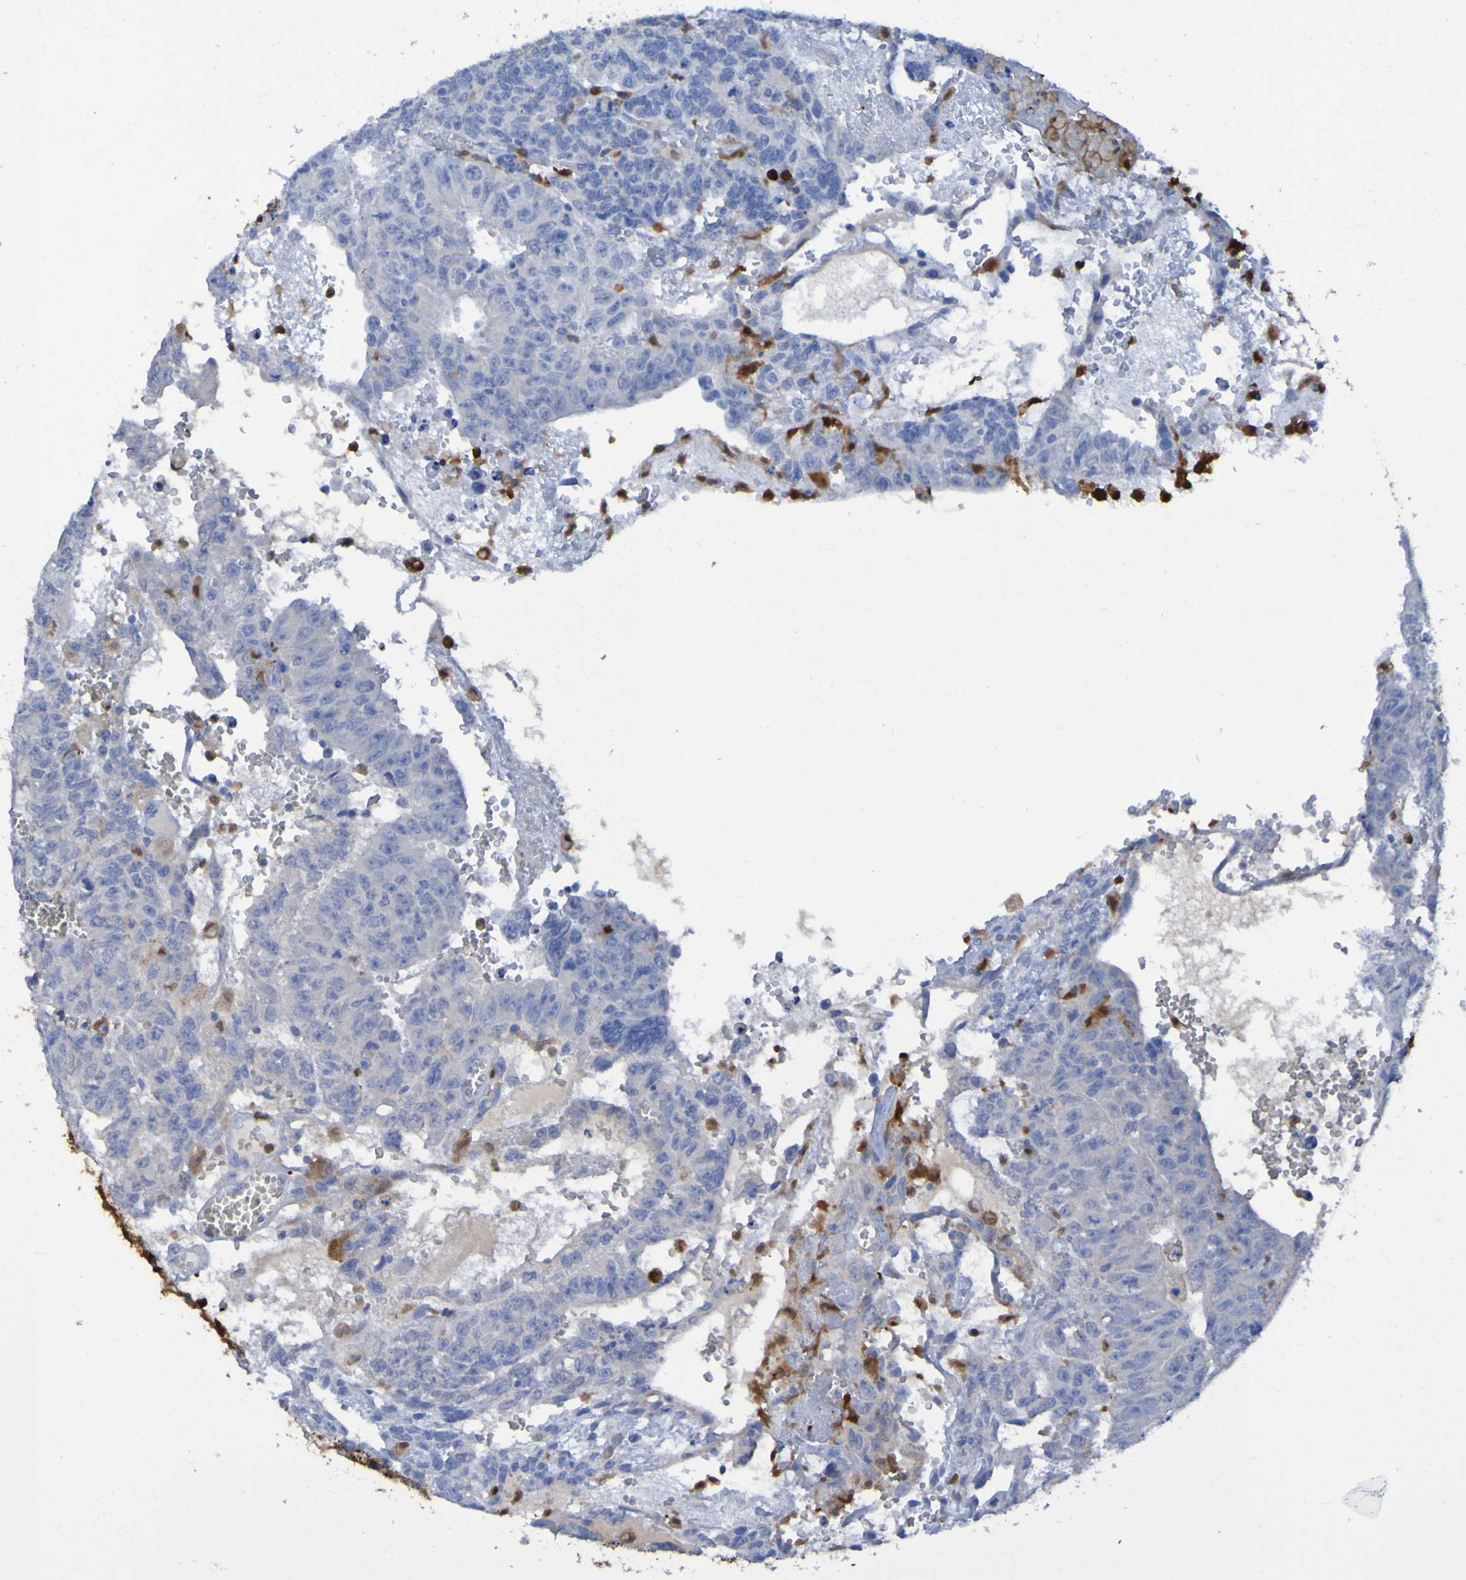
{"staining": {"intensity": "negative", "quantity": "none", "location": "none"}, "tissue": "testis cancer", "cell_type": "Tumor cells", "image_type": "cancer", "snomed": [{"axis": "morphology", "description": "Seminoma, NOS"}, {"axis": "morphology", "description": "Carcinoma, Embryonal, NOS"}, {"axis": "topography", "description": "Testis"}], "caption": "Protein analysis of testis seminoma displays no significant expression in tumor cells.", "gene": "MPPE1", "patient": {"sex": "male", "age": 52}}